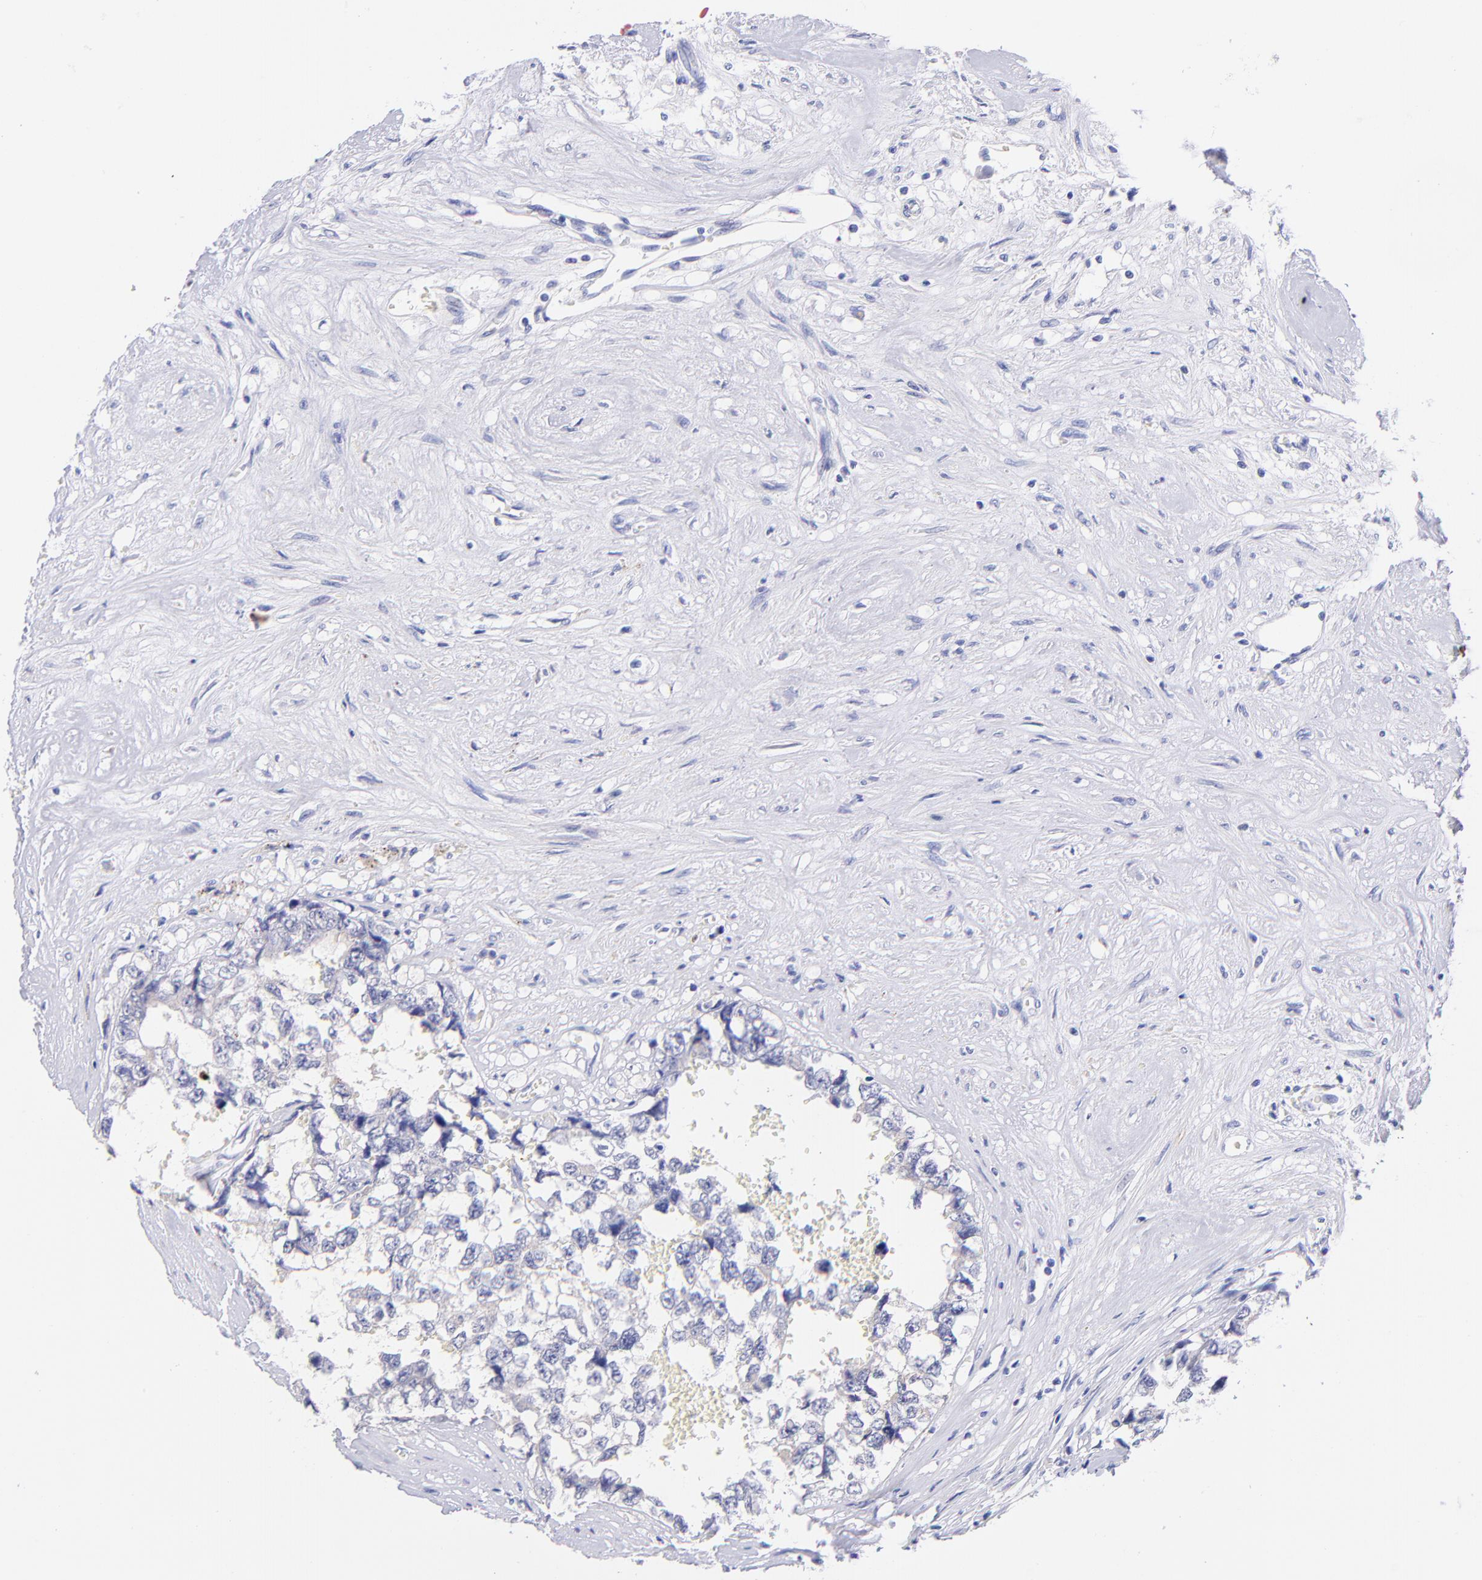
{"staining": {"intensity": "negative", "quantity": "none", "location": "none"}, "tissue": "testis cancer", "cell_type": "Tumor cells", "image_type": "cancer", "snomed": [{"axis": "morphology", "description": "Carcinoma, Embryonal, NOS"}, {"axis": "topography", "description": "Testis"}], "caption": "An IHC histopathology image of embryonal carcinoma (testis) is shown. There is no staining in tumor cells of embryonal carcinoma (testis).", "gene": "RAB3B", "patient": {"sex": "male", "age": 31}}